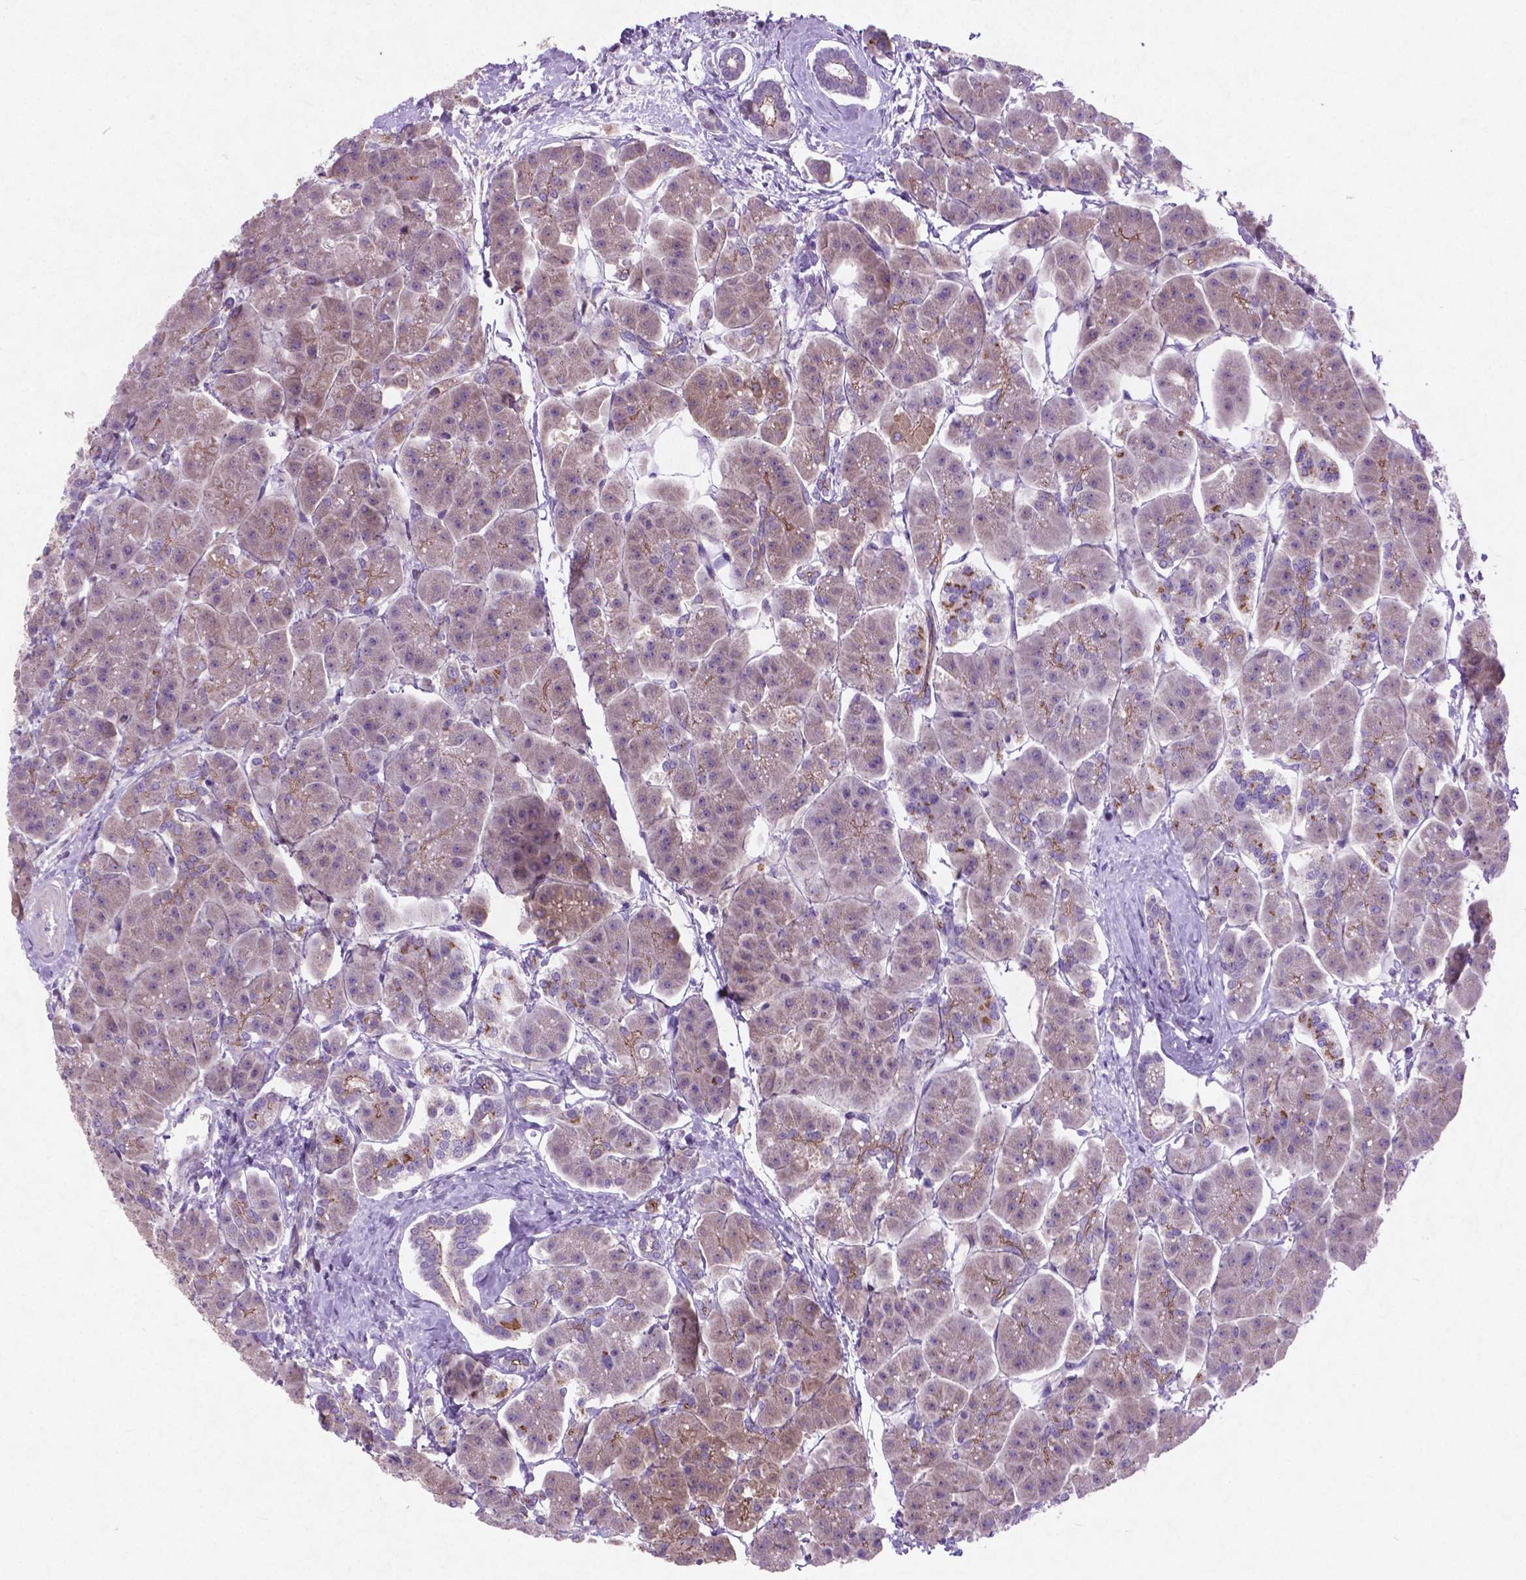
{"staining": {"intensity": "weak", "quantity": "25%-75%", "location": "cytoplasmic/membranous"}, "tissue": "pancreas", "cell_type": "Exocrine glandular cells", "image_type": "normal", "snomed": [{"axis": "morphology", "description": "Normal tissue, NOS"}, {"axis": "topography", "description": "Adipose tissue"}, {"axis": "topography", "description": "Pancreas"}, {"axis": "topography", "description": "Peripheral nerve tissue"}], "caption": "IHC (DAB) staining of unremarkable human pancreas reveals weak cytoplasmic/membranous protein expression in approximately 25%-75% of exocrine glandular cells. (DAB (3,3'-diaminobenzidine) = brown stain, brightfield microscopy at high magnification).", "gene": "ATG4D", "patient": {"sex": "female", "age": 58}}